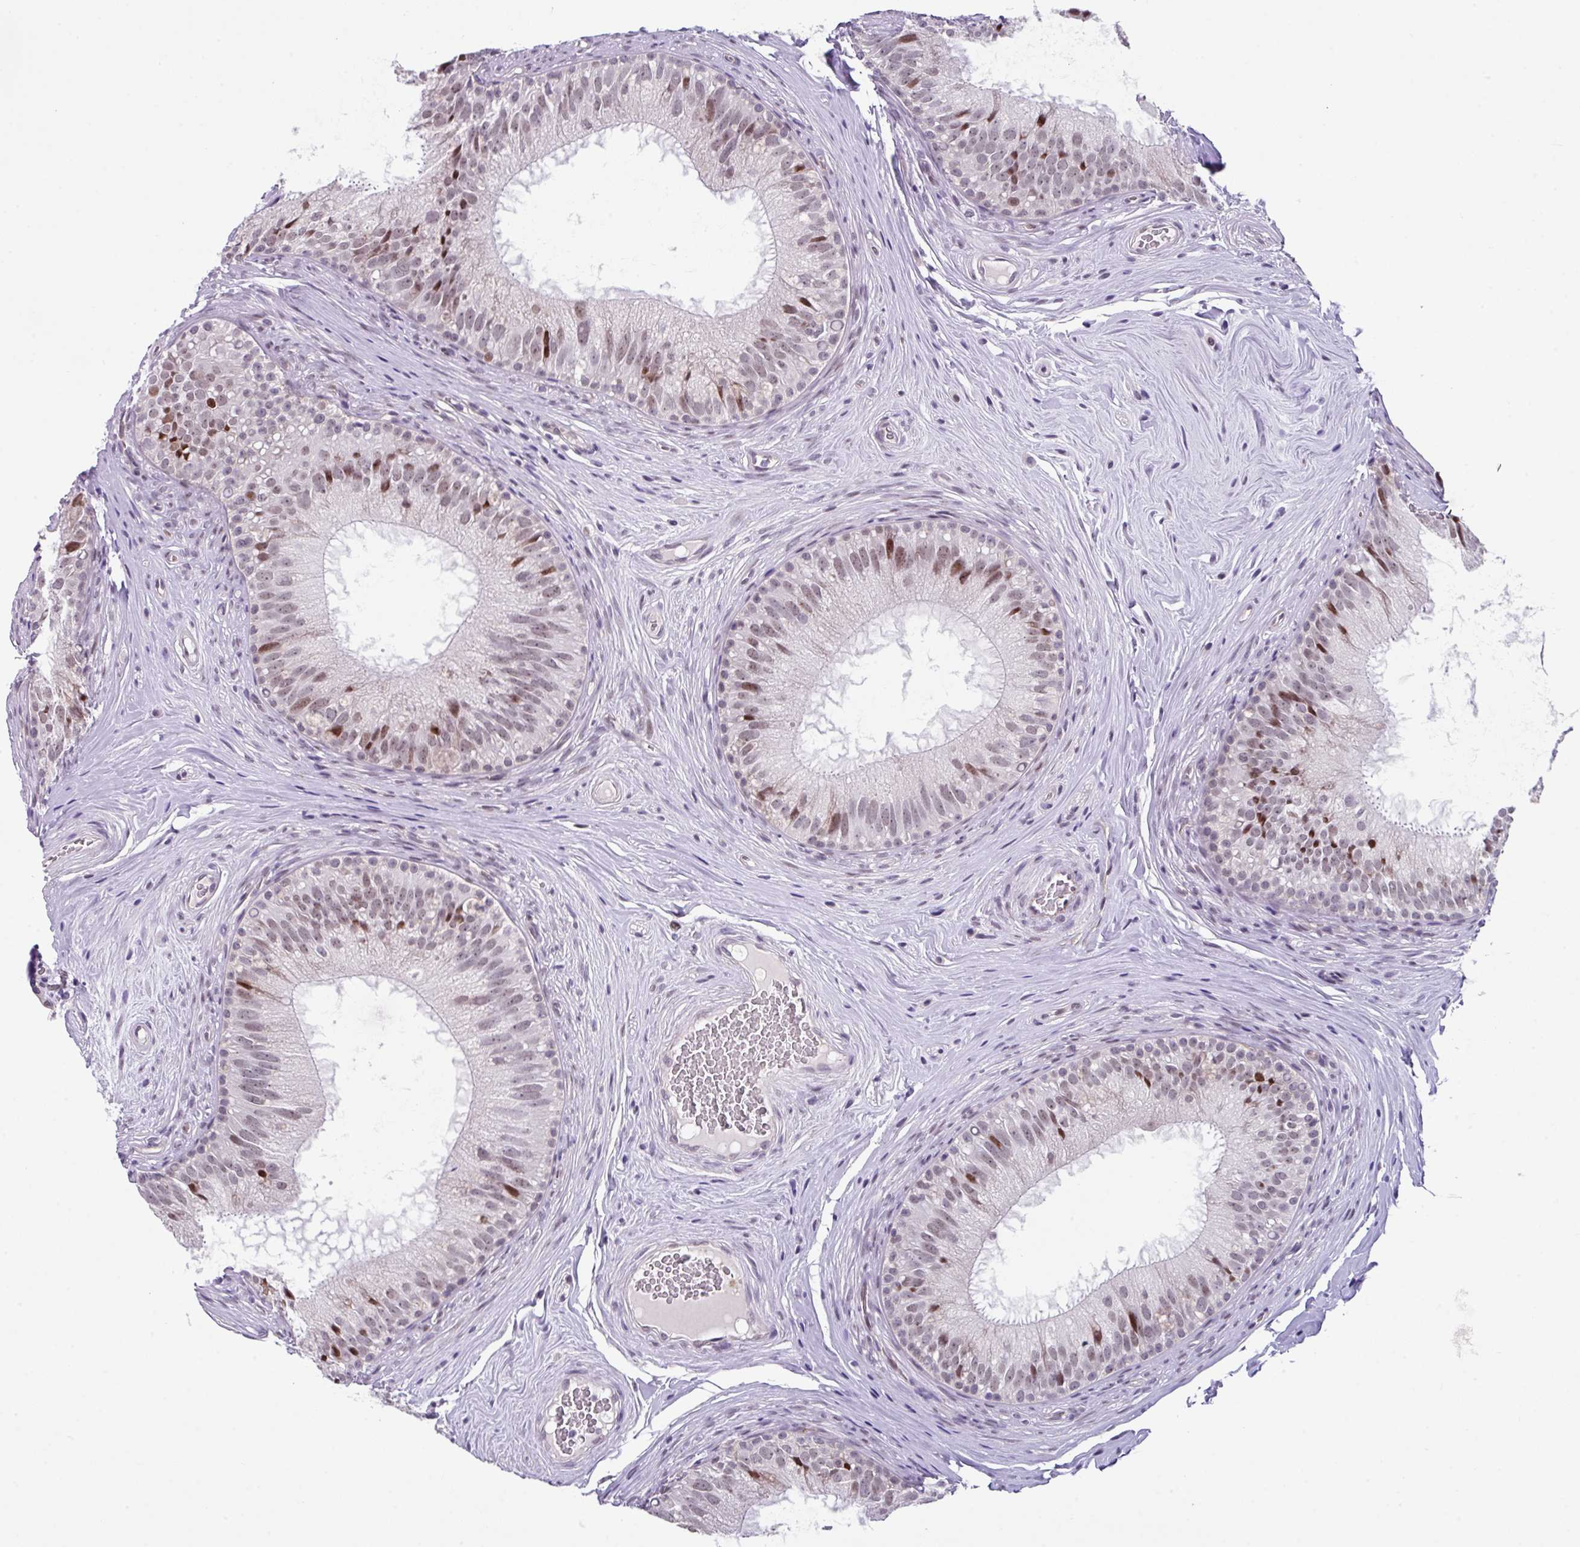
{"staining": {"intensity": "moderate", "quantity": "25%-75%", "location": "nuclear"}, "tissue": "epididymis", "cell_type": "Glandular cells", "image_type": "normal", "snomed": [{"axis": "morphology", "description": "Normal tissue, NOS"}, {"axis": "topography", "description": "Epididymis"}], "caption": "An image of epididymis stained for a protein displays moderate nuclear brown staining in glandular cells. (brown staining indicates protein expression, while blue staining denotes nuclei).", "gene": "ZFP3", "patient": {"sex": "male", "age": 34}}